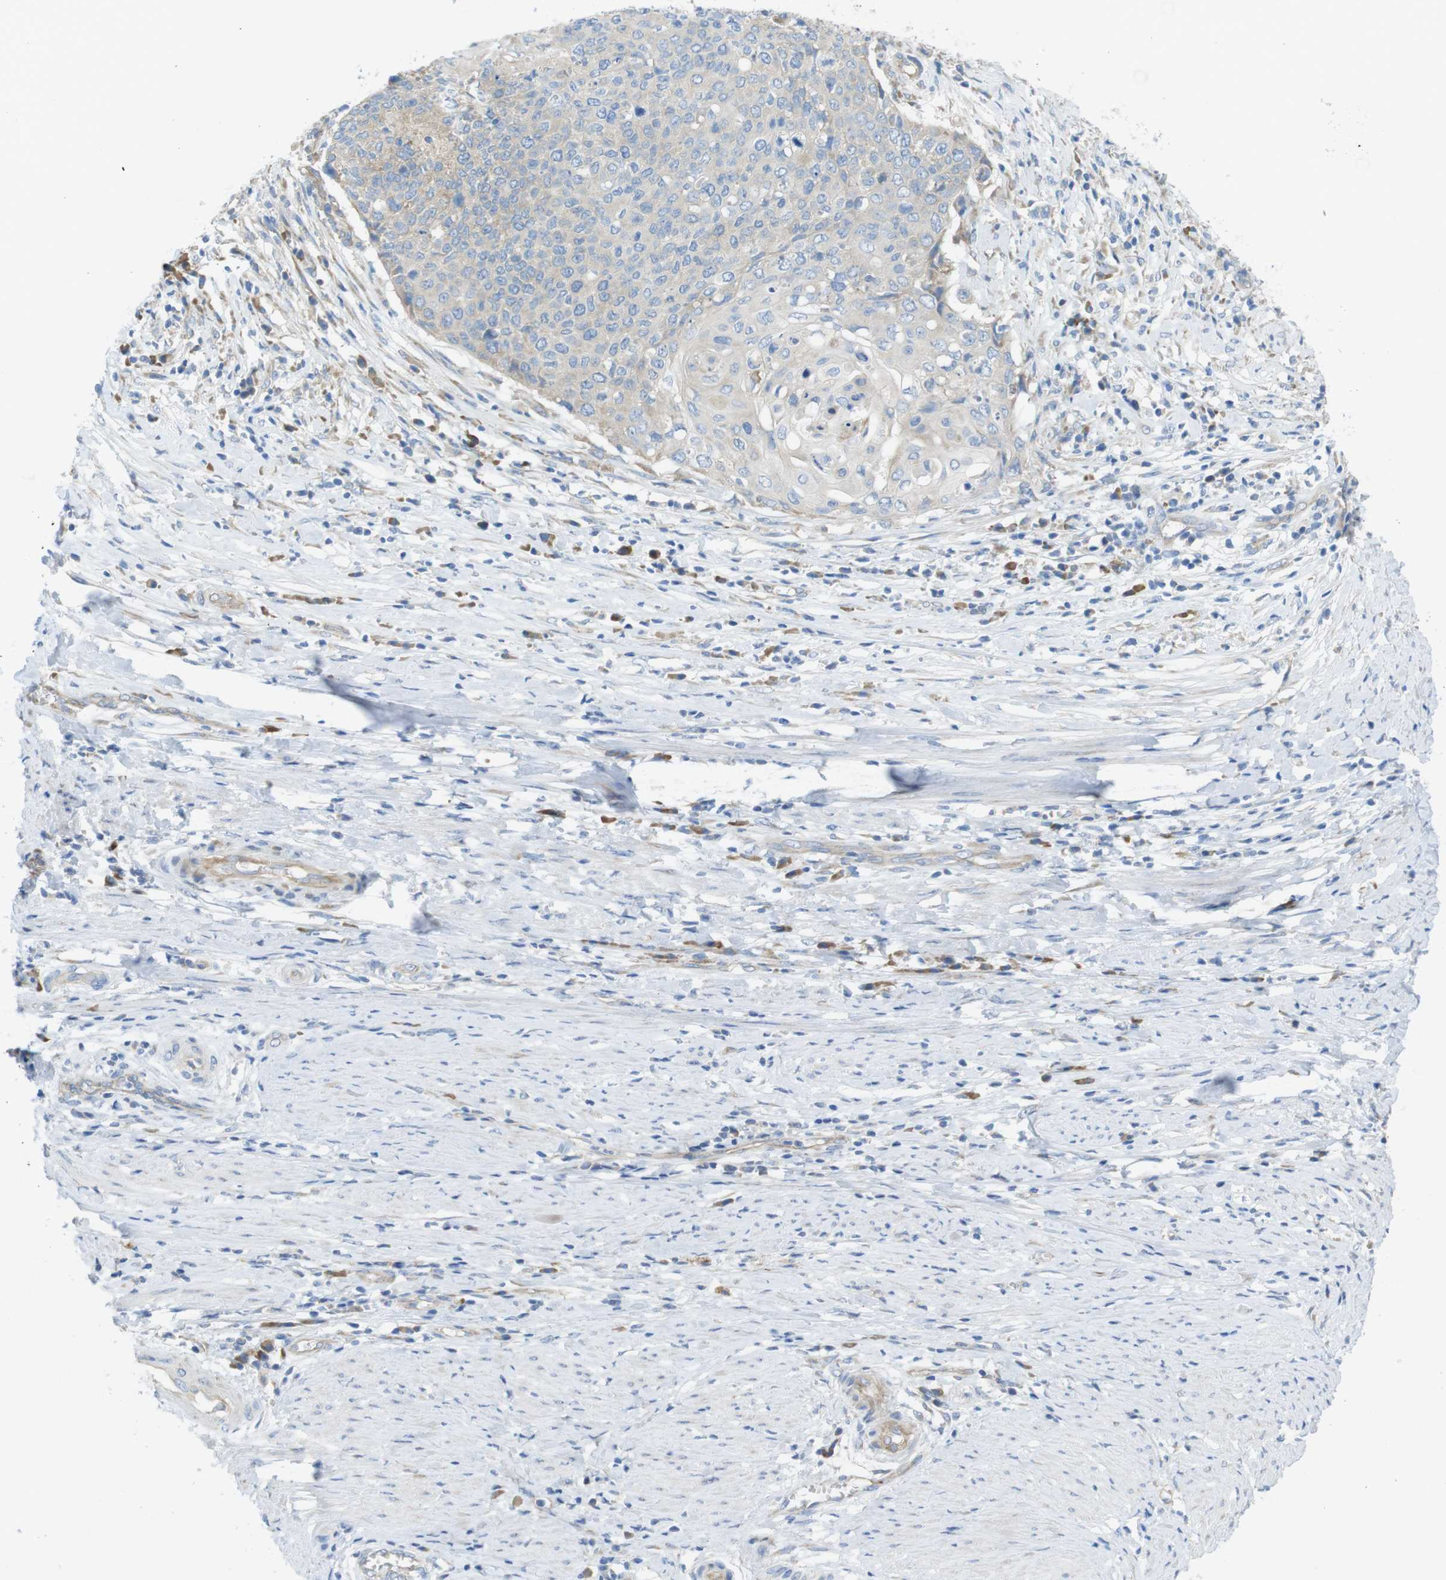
{"staining": {"intensity": "weak", "quantity": "25%-75%", "location": "cytoplasmic/membranous"}, "tissue": "cervical cancer", "cell_type": "Tumor cells", "image_type": "cancer", "snomed": [{"axis": "morphology", "description": "Squamous cell carcinoma, NOS"}, {"axis": "topography", "description": "Cervix"}], "caption": "Immunohistochemistry micrograph of human cervical cancer stained for a protein (brown), which exhibits low levels of weak cytoplasmic/membranous staining in about 25%-75% of tumor cells.", "gene": "TMEM234", "patient": {"sex": "female", "age": 39}}